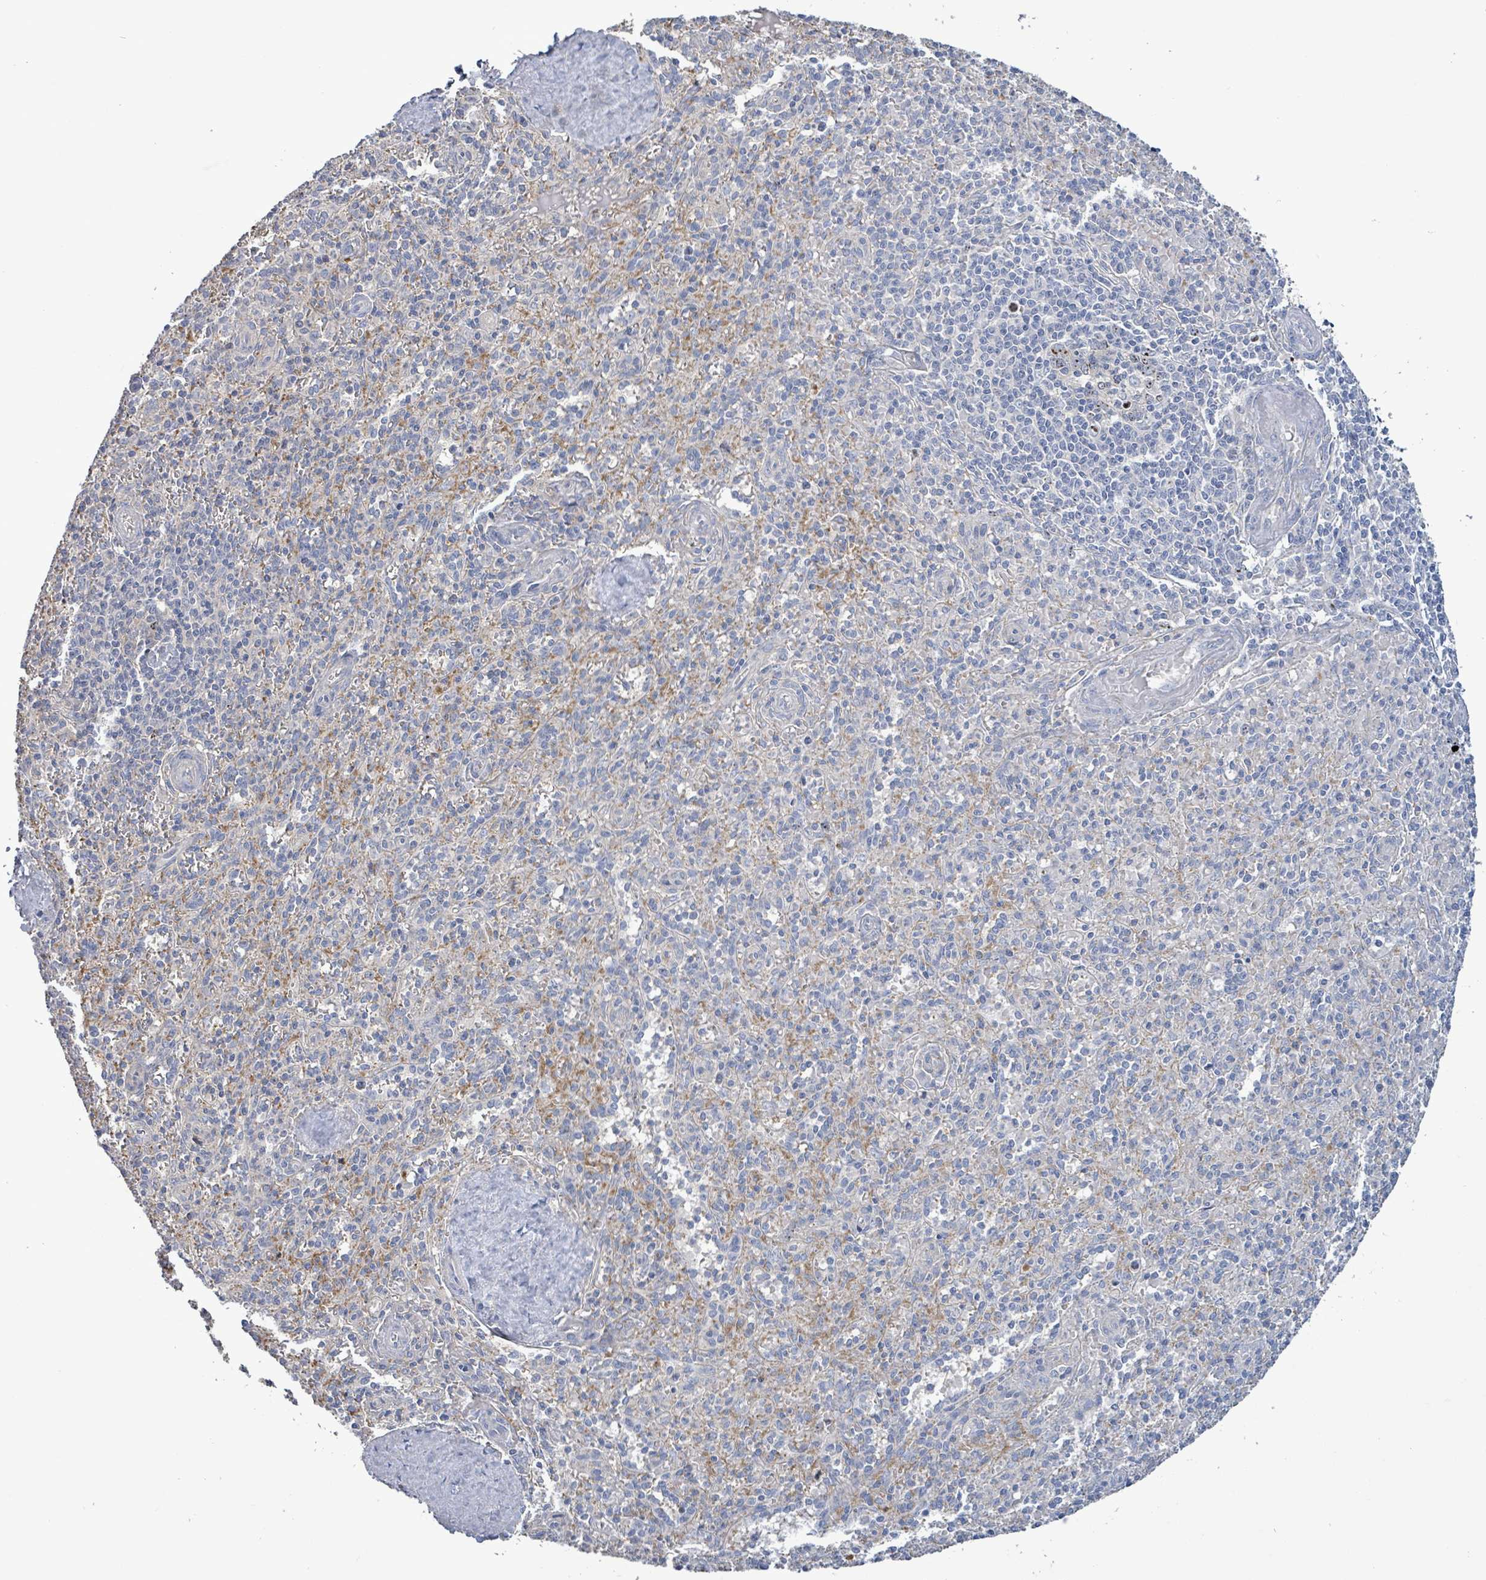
{"staining": {"intensity": "negative", "quantity": "none", "location": "none"}, "tissue": "spleen", "cell_type": "Cells in red pulp", "image_type": "normal", "snomed": [{"axis": "morphology", "description": "Normal tissue, NOS"}, {"axis": "topography", "description": "Spleen"}], "caption": "A photomicrograph of spleen stained for a protein displays no brown staining in cells in red pulp.", "gene": "HRAS", "patient": {"sex": "female", "age": 70}}